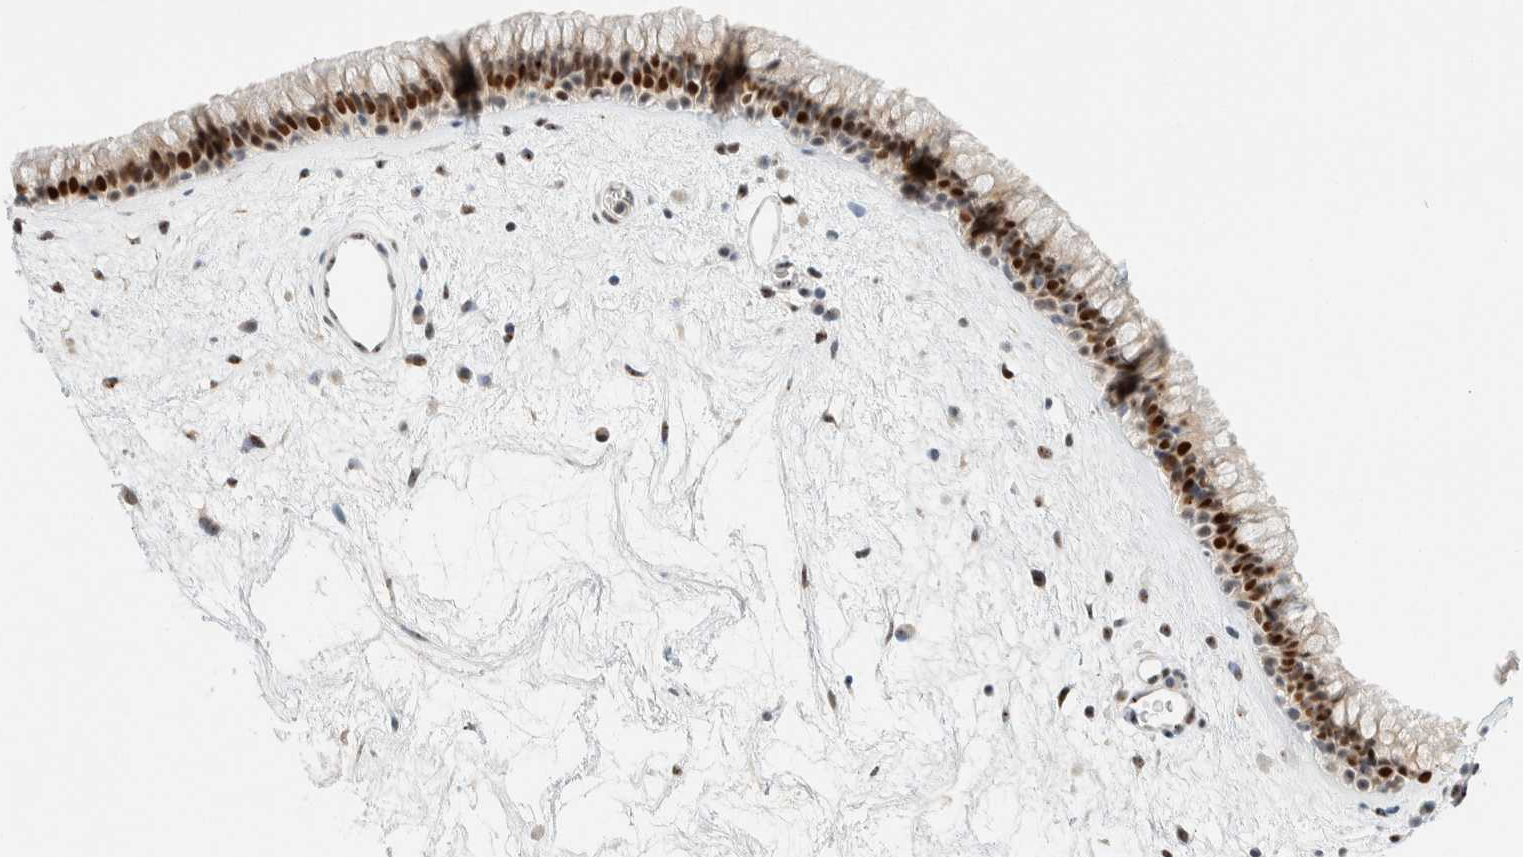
{"staining": {"intensity": "strong", "quantity": ">75%", "location": "nuclear"}, "tissue": "nasopharynx", "cell_type": "Respiratory epithelial cells", "image_type": "normal", "snomed": [{"axis": "morphology", "description": "Normal tissue, NOS"}, {"axis": "morphology", "description": "Inflammation, NOS"}, {"axis": "topography", "description": "Nasopharynx"}], "caption": "A brown stain labels strong nuclear positivity of a protein in respiratory epithelial cells of normal human nasopharynx.", "gene": "ZNF683", "patient": {"sex": "male", "age": 48}}